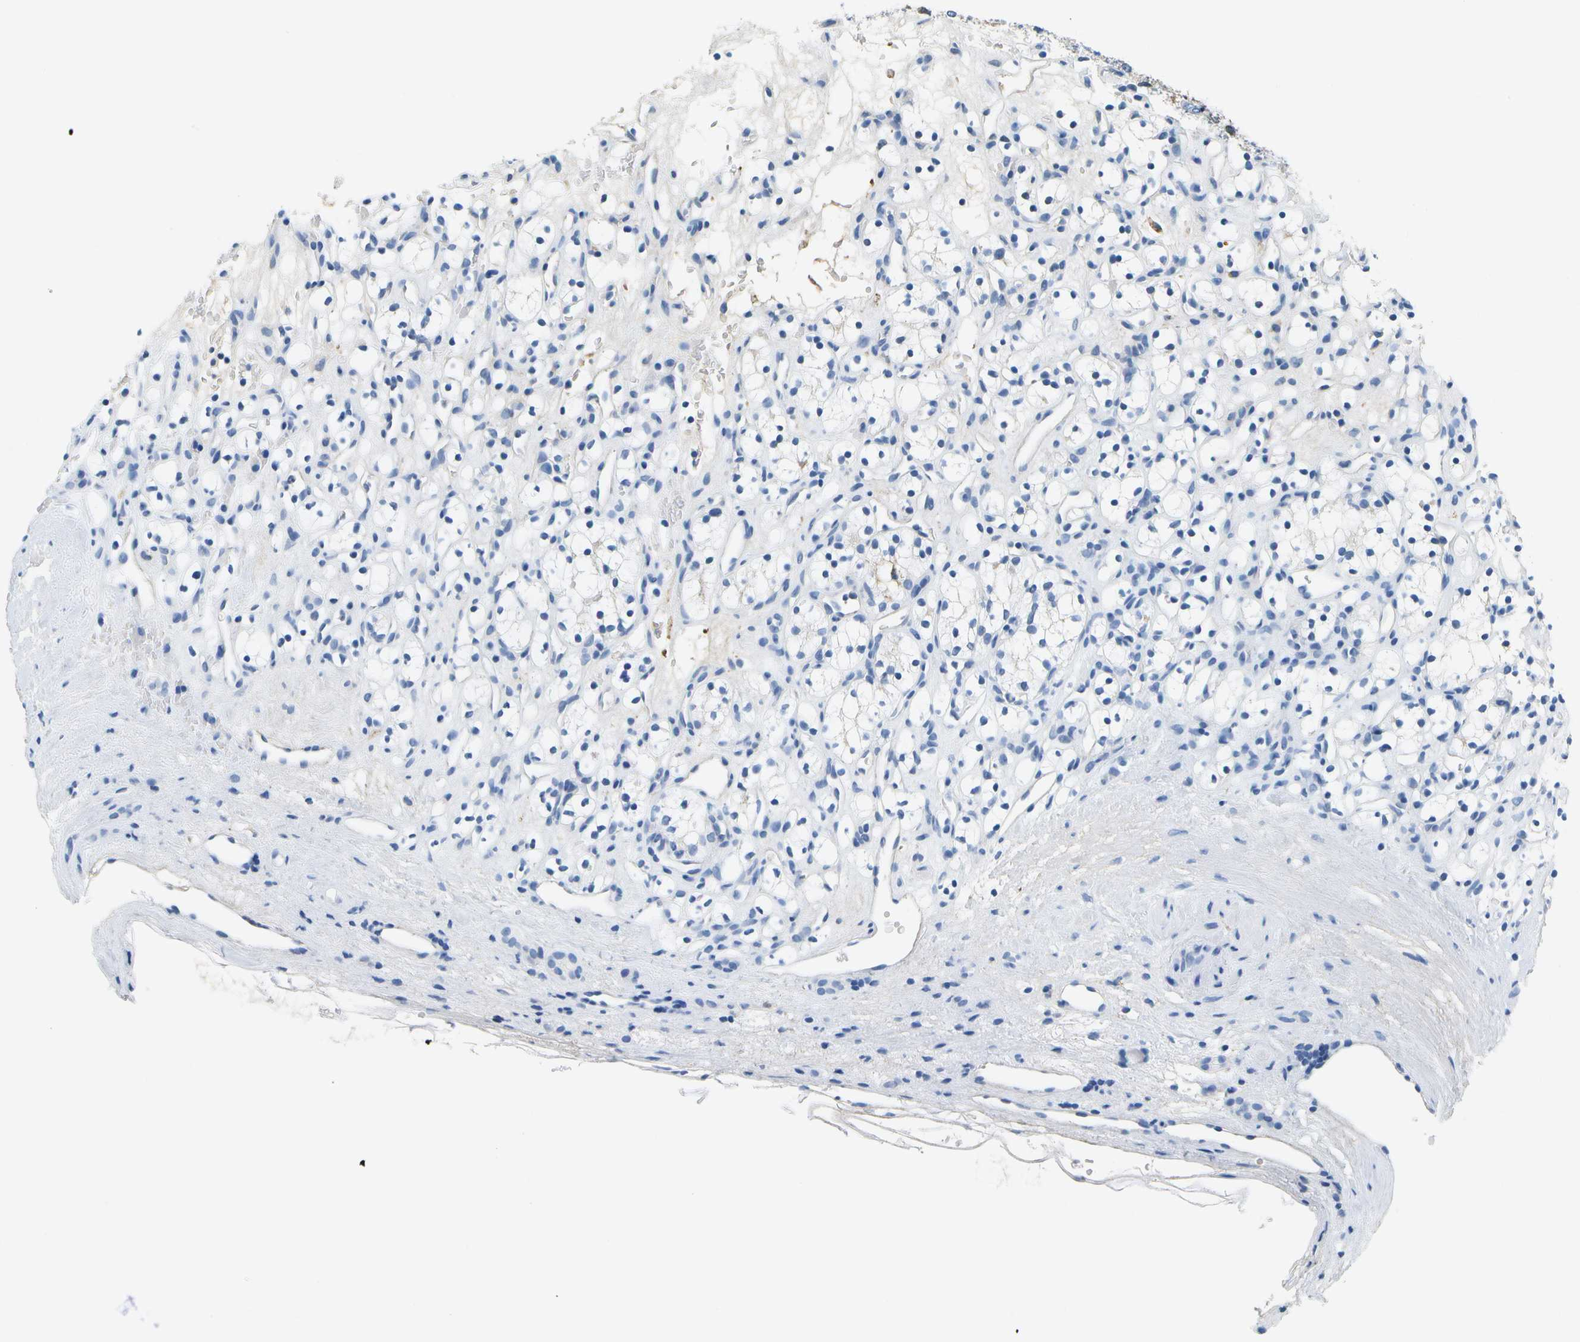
{"staining": {"intensity": "negative", "quantity": "none", "location": "none"}, "tissue": "renal cancer", "cell_type": "Tumor cells", "image_type": "cancer", "snomed": [{"axis": "morphology", "description": "Adenocarcinoma, NOS"}, {"axis": "topography", "description": "Kidney"}], "caption": "Tumor cells show no significant expression in renal cancer (adenocarcinoma).", "gene": "SERPINA1", "patient": {"sex": "female", "age": 60}}